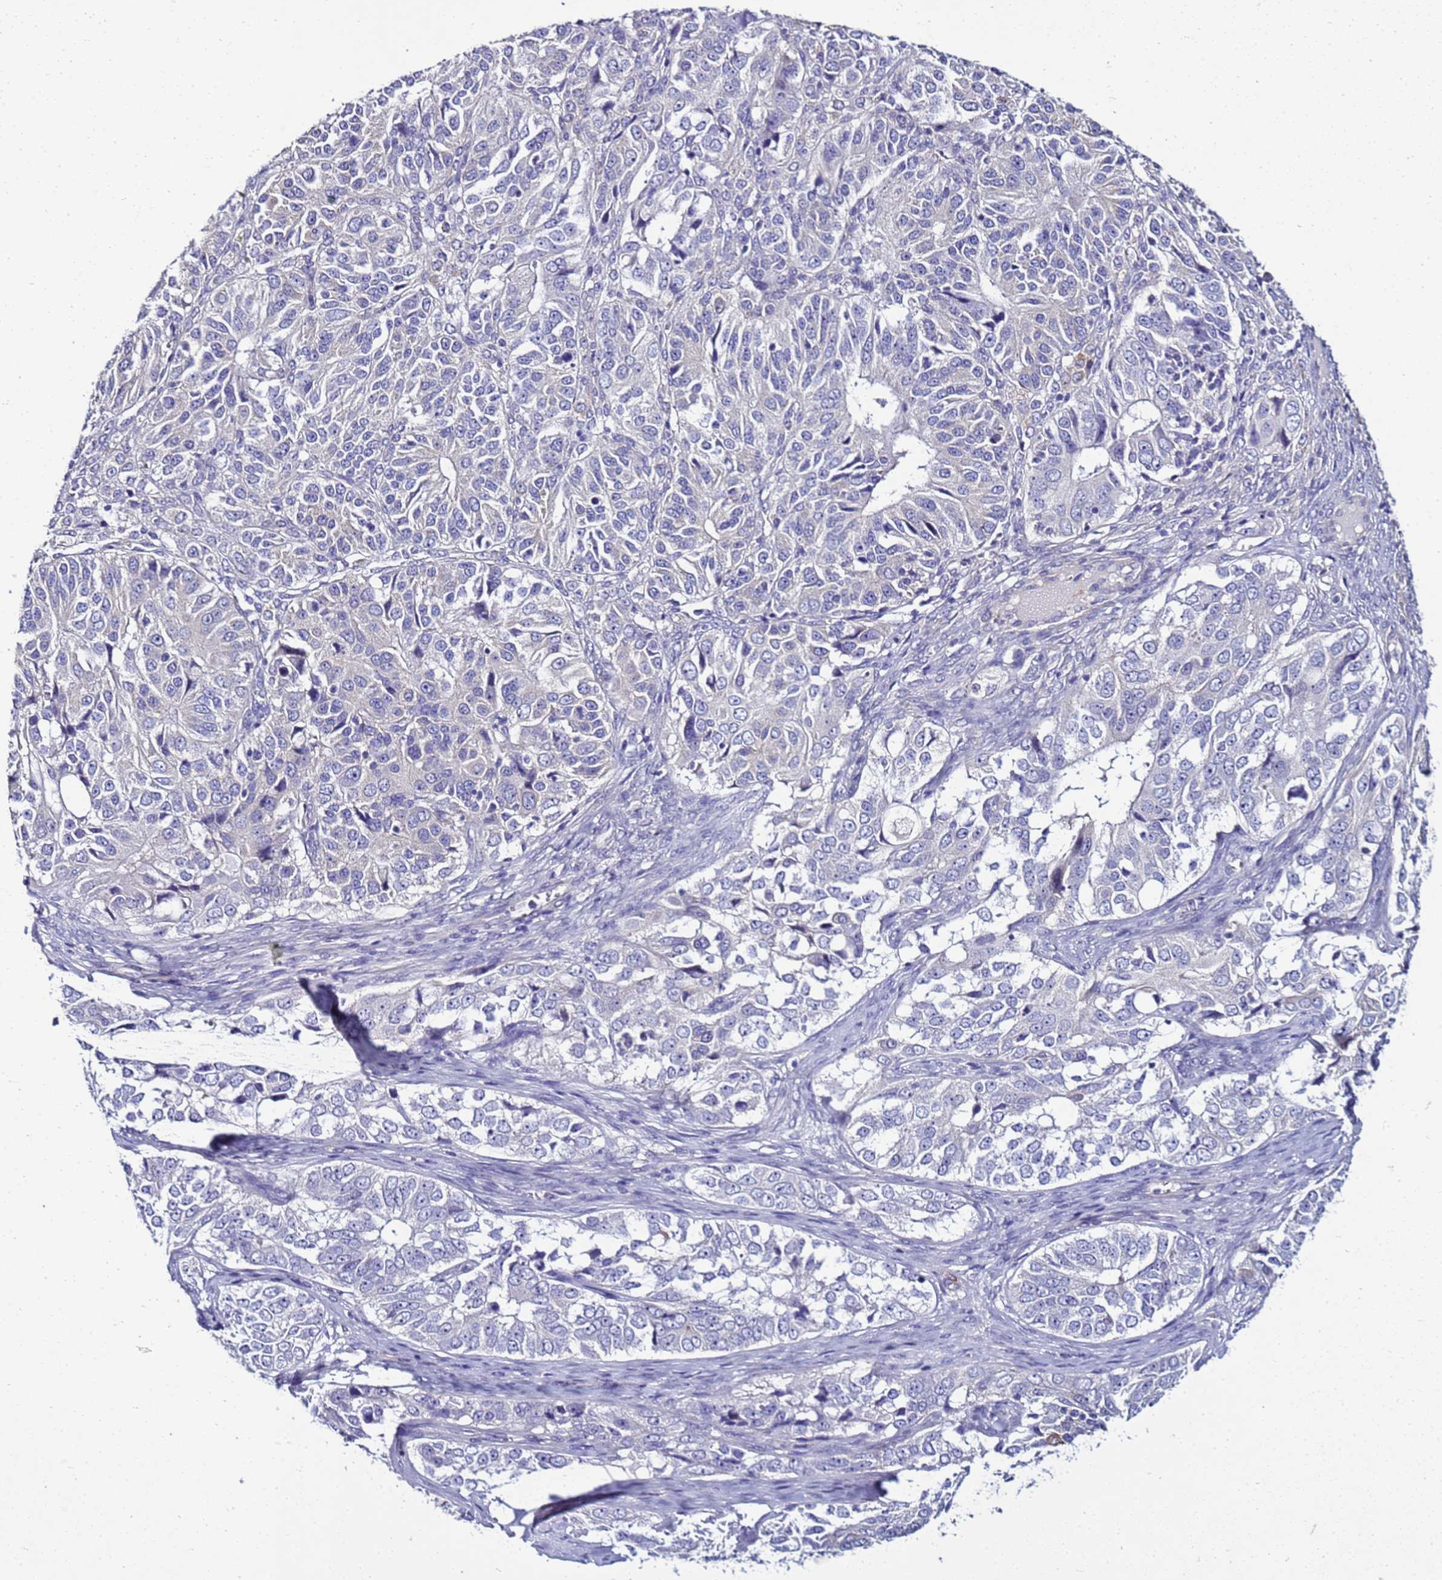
{"staining": {"intensity": "negative", "quantity": "none", "location": "none"}, "tissue": "ovarian cancer", "cell_type": "Tumor cells", "image_type": "cancer", "snomed": [{"axis": "morphology", "description": "Carcinoma, endometroid"}, {"axis": "topography", "description": "Ovary"}], "caption": "A histopathology image of endometroid carcinoma (ovarian) stained for a protein exhibits no brown staining in tumor cells.", "gene": "FAM166B", "patient": {"sex": "female", "age": 51}}